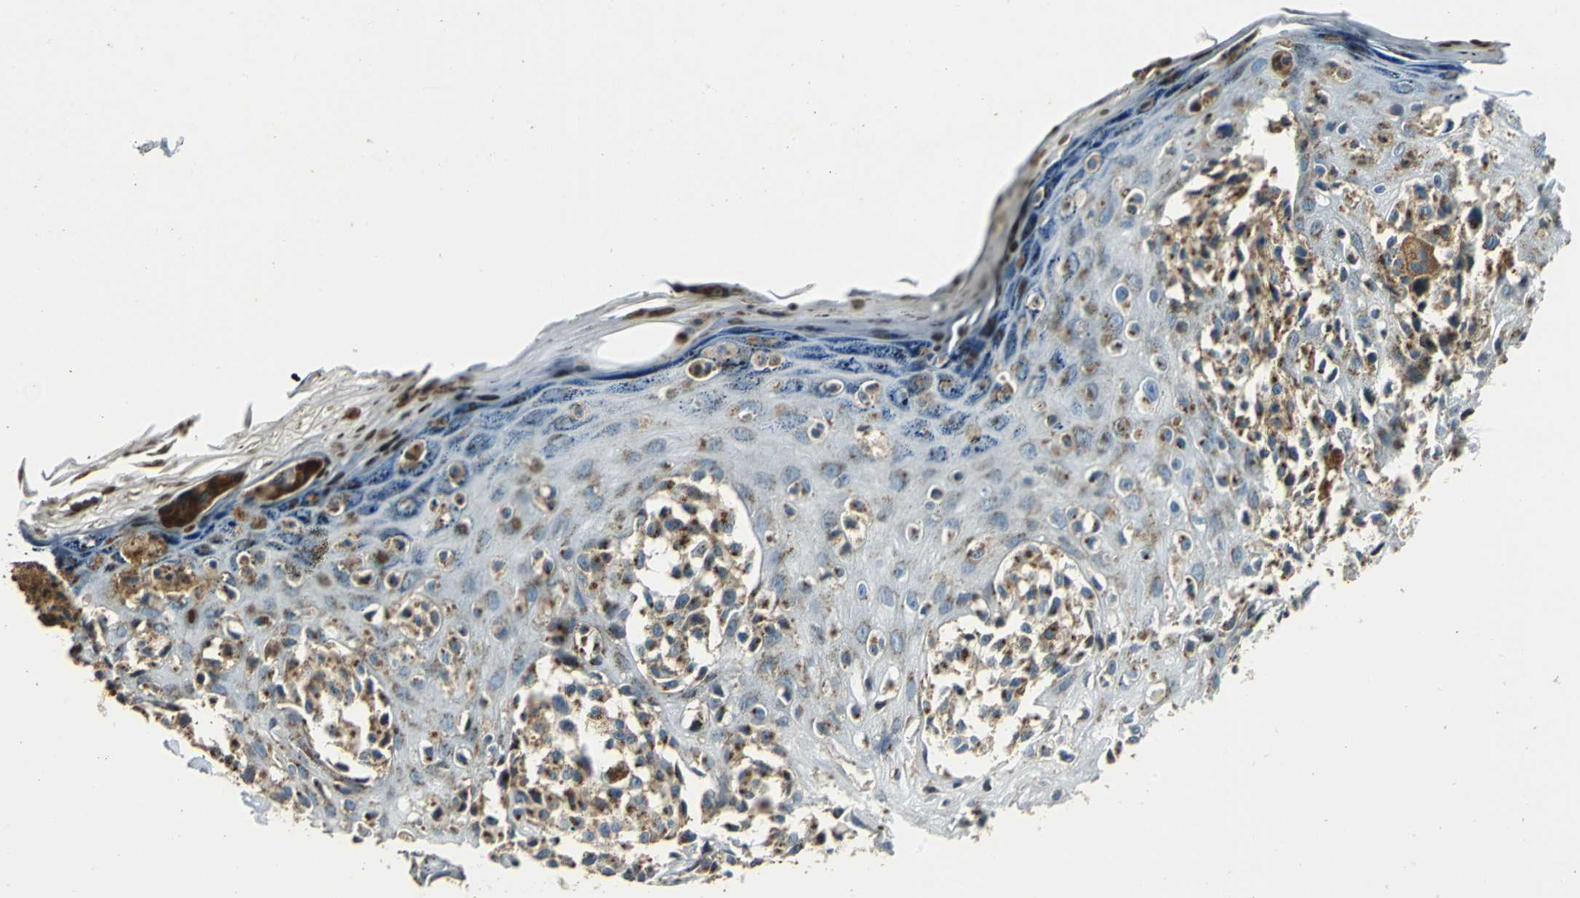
{"staining": {"intensity": "strong", "quantity": ">75%", "location": "cytoplasmic/membranous"}, "tissue": "melanoma", "cell_type": "Tumor cells", "image_type": "cancer", "snomed": [{"axis": "morphology", "description": "Malignant melanoma, NOS"}, {"axis": "topography", "description": "Skin"}], "caption": "Immunohistochemistry of melanoma shows high levels of strong cytoplasmic/membranous staining in approximately >75% of tumor cells.", "gene": "TMEM115", "patient": {"sex": "female", "age": 38}}